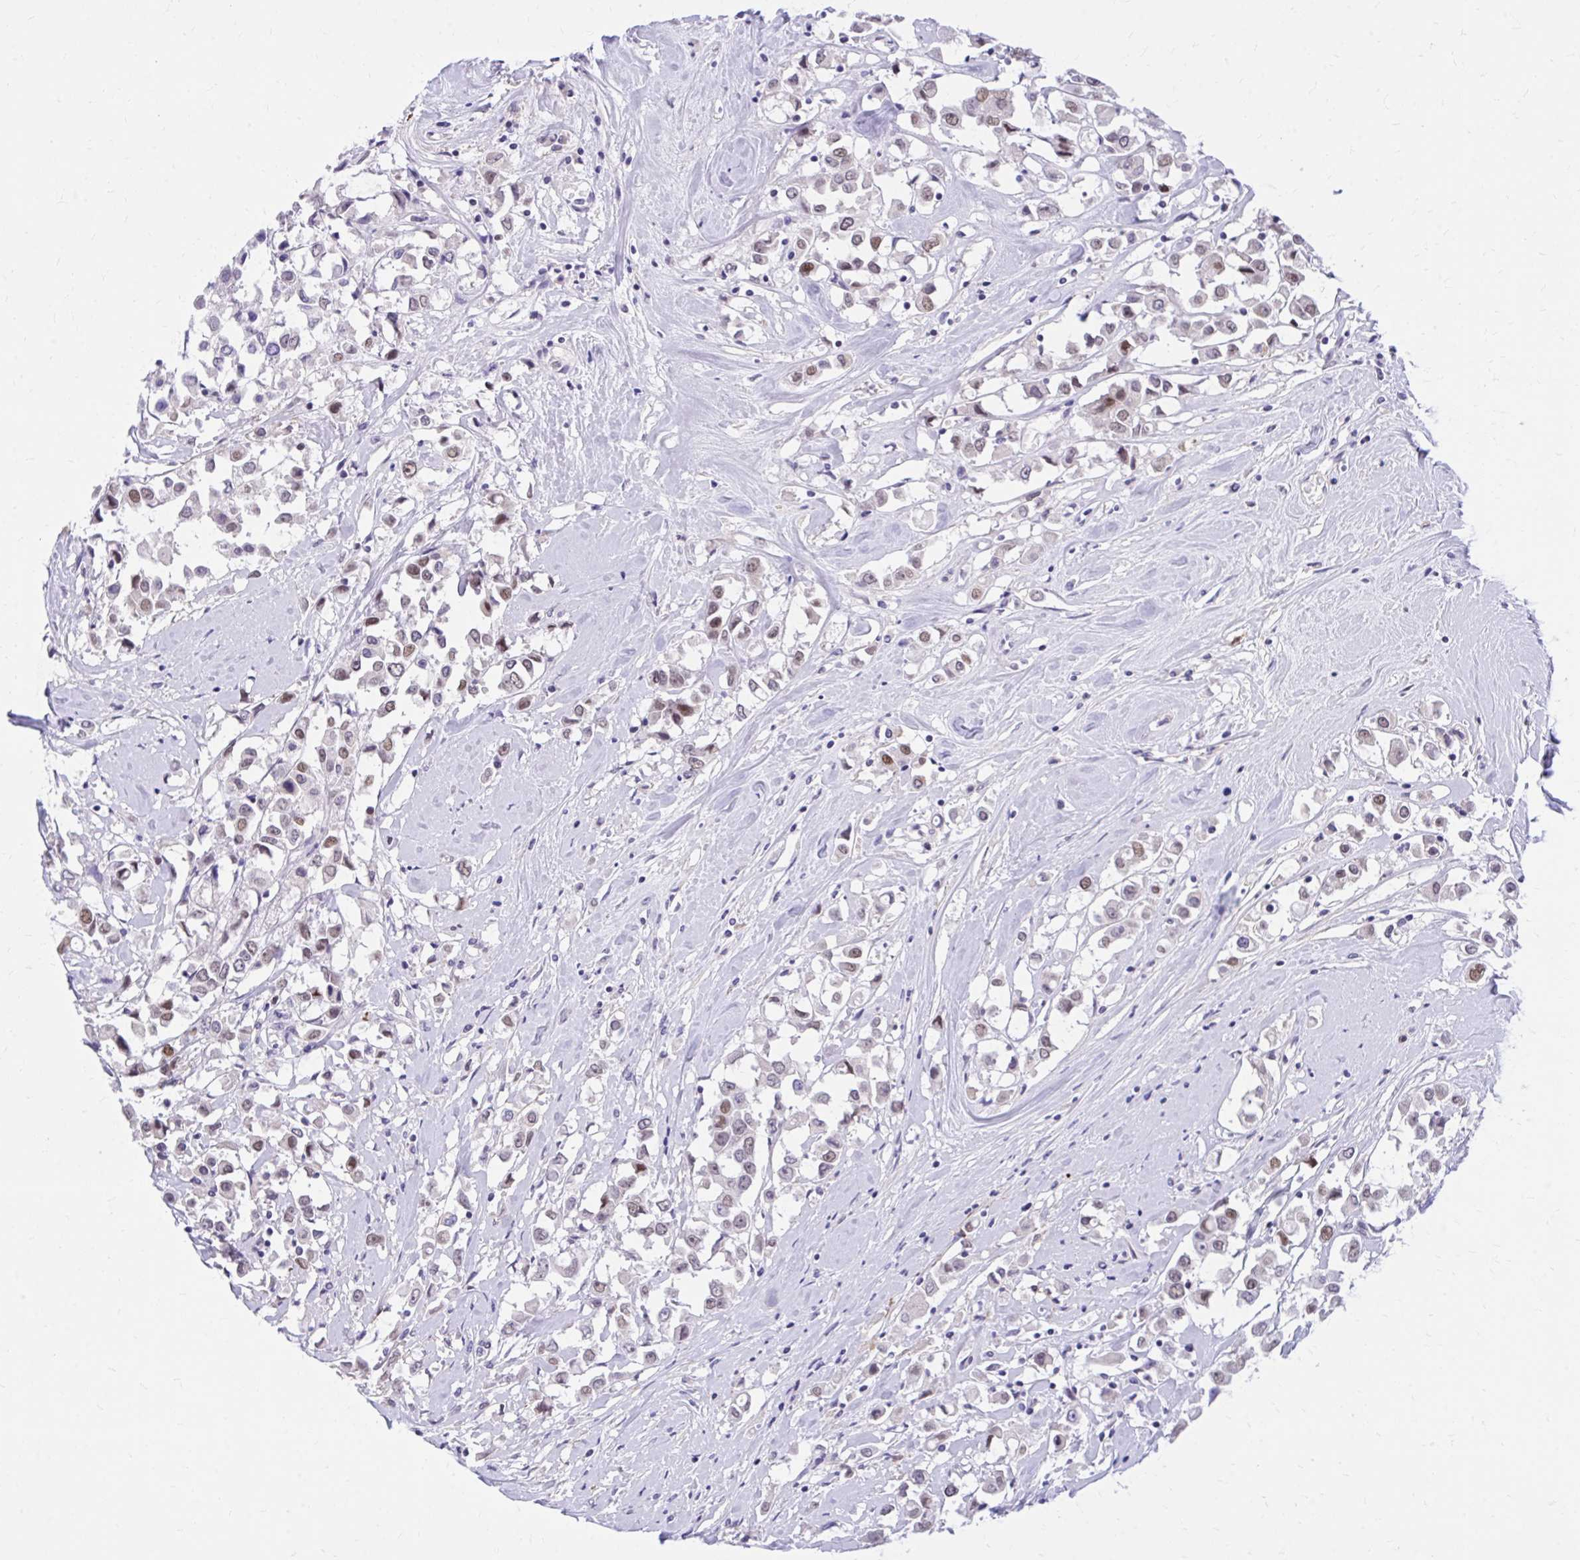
{"staining": {"intensity": "moderate", "quantity": "25%-75%", "location": "nuclear"}, "tissue": "breast cancer", "cell_type": "Tumor cells", "image_type": "cancer", "snomed": [{"axis": "morphology", "description": "Duct carcinoma"}, {"axis": "topography", "description": "Breast"}], "caption": "DAB (3,3'-diaminobenzidine) immunohistochemical staining of breast cancer (infiltrating ductal carcinoma) exhibits moderate nuclear protein expression in about 25%-75% of tumor cells. (DAB (3,3'-diaminobenzidine) IHC, brown staining for protein, blue staining for nuclei).", "gene": "ZBTB25", "patient": {"sex": "female", "age": 61}}